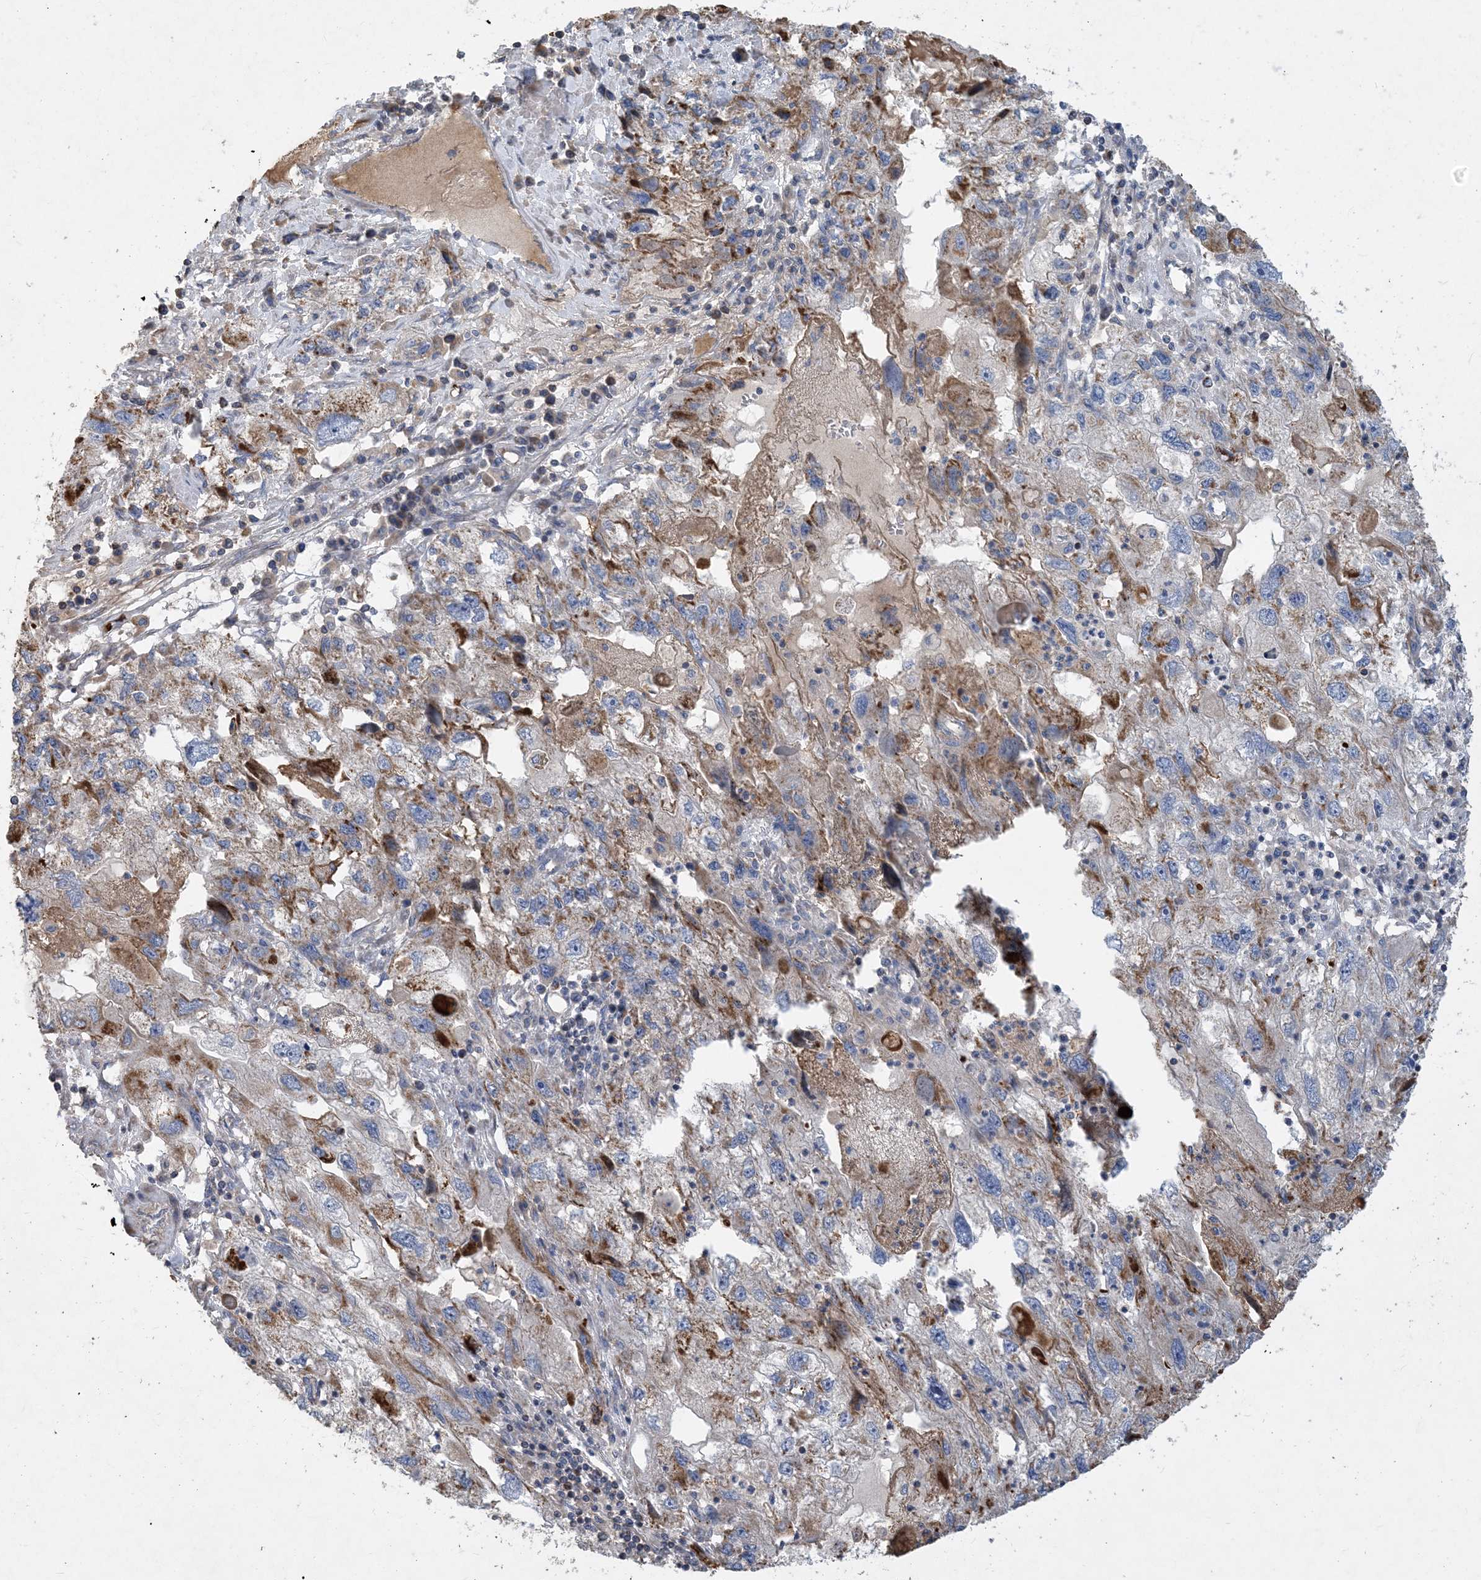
{"staining": {"intensity": "moderate", "quantity": "25%-75%", "location": "cytoplasmic/membranous"}, "tissue": "endometrial cancer", "cell_type": "Tumor cells", "image_type": "cancer", "snomed": [{"axis": "morphology", "description": "Adenocarcinoma, NOS"}, {"axis": "topography", "description": "Endometrium"}], "caption": "Immunohistochemistry histopathology image of human endometrial adenocarcinoma stained for a protein (brown), which demonstrates medium levels of moderate cytoplasmic/membranous positivity in approximately 25%-75% of tumor cells.", "gene": "ECHDC1", "patient": {"sex": "female", "age": 49}}